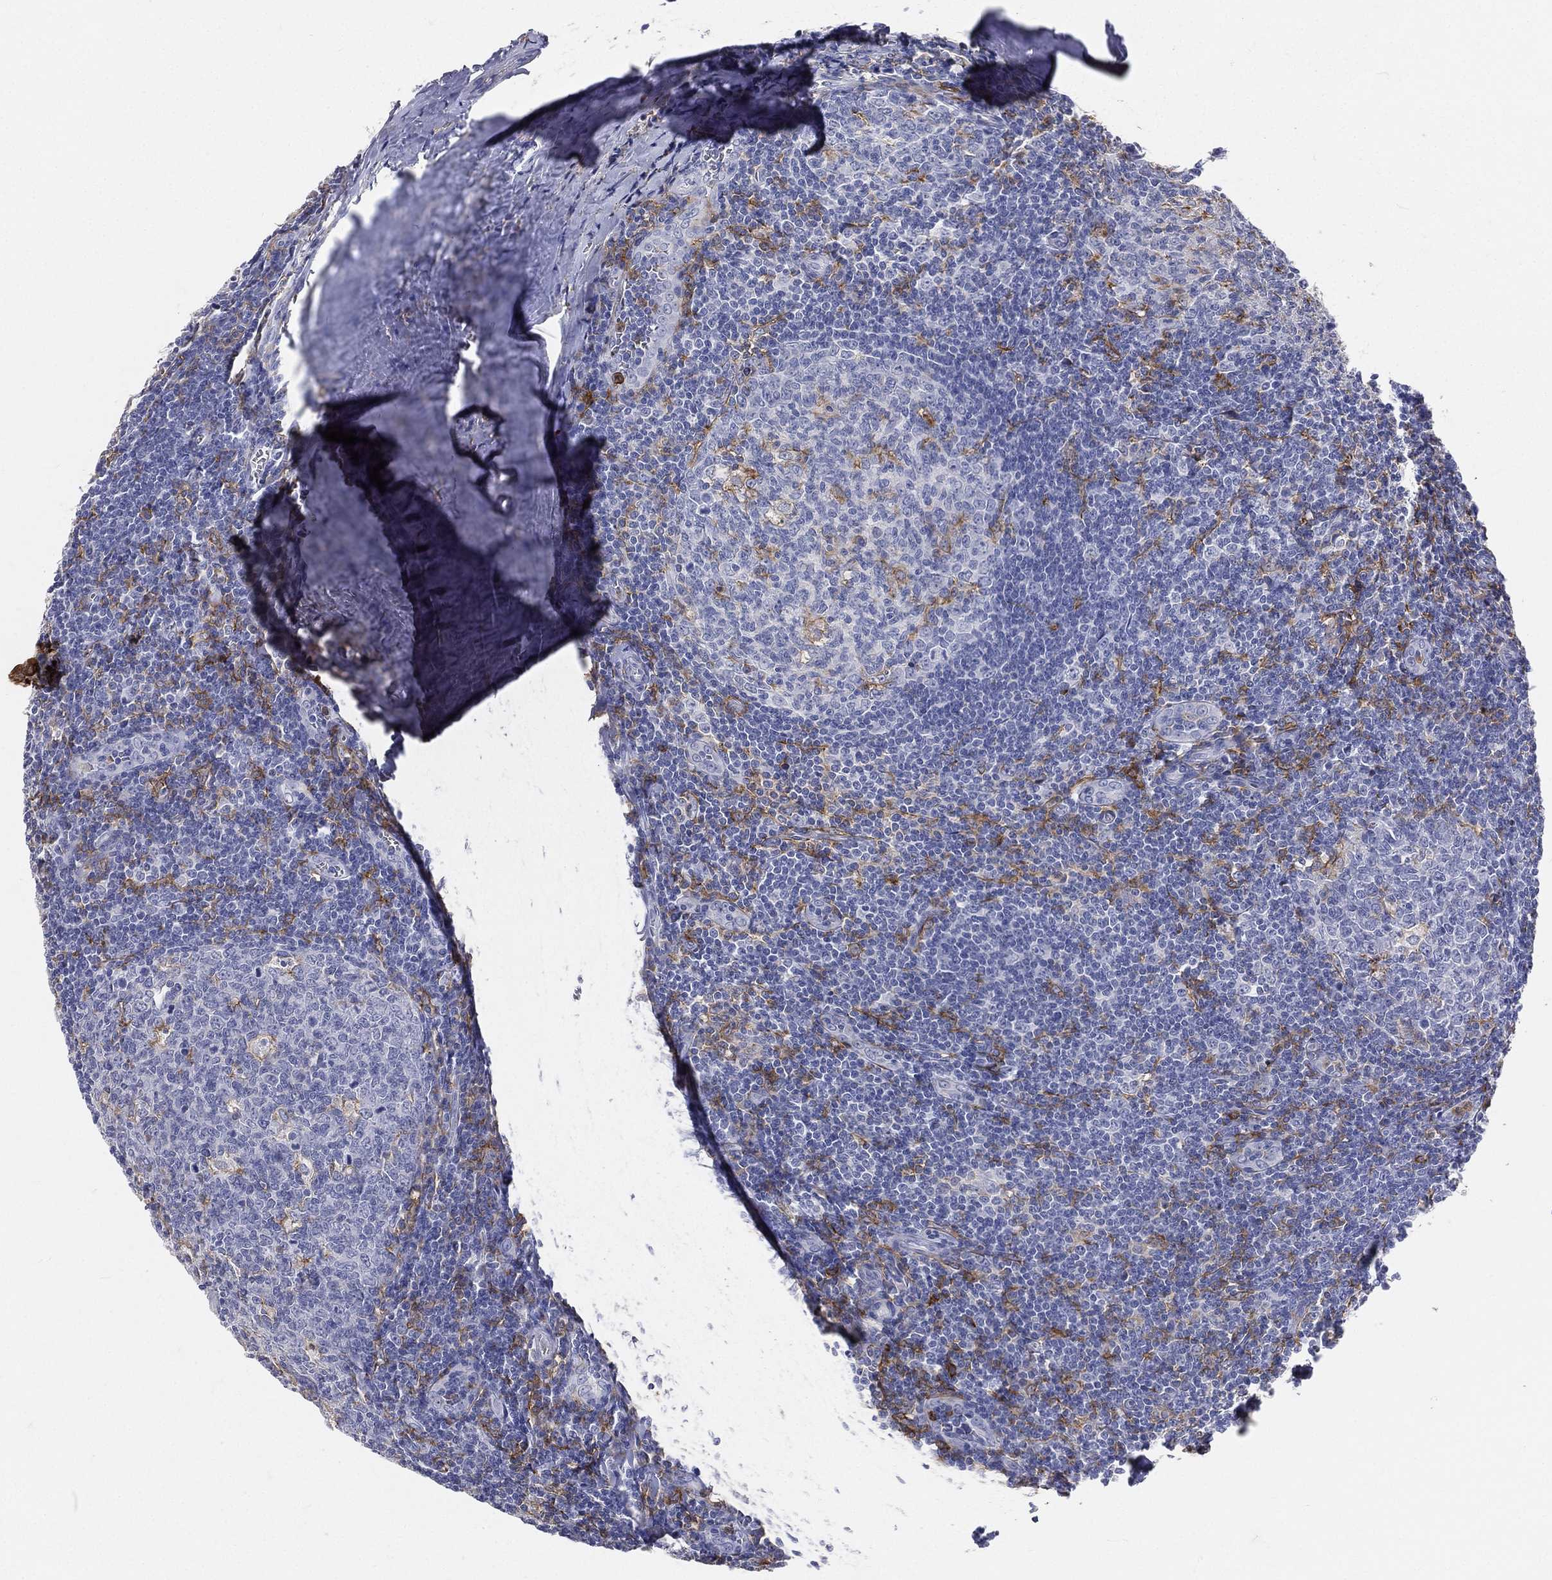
{"staining": {"intensity": "weak", "quantity": "<25%", "location": "cytoplasmic/membranous"}, "tissue": "tonsil", "cell_type": "Germinal center cells", "image_type": "normal", "snomed": [{"axis": "morphology", "description": "Normal tissue, NOS"}, {"axis": "topography", "description": "Tonsil"}], "caption": "Micrograph shows no significant protein expression in germinal center cells of benign tonsil. (DAB immunohistochemistry visualized using brightfield microscopy, high magnification).", "gene": "CD33", "patient": {"sex": "male", "age": 20}}